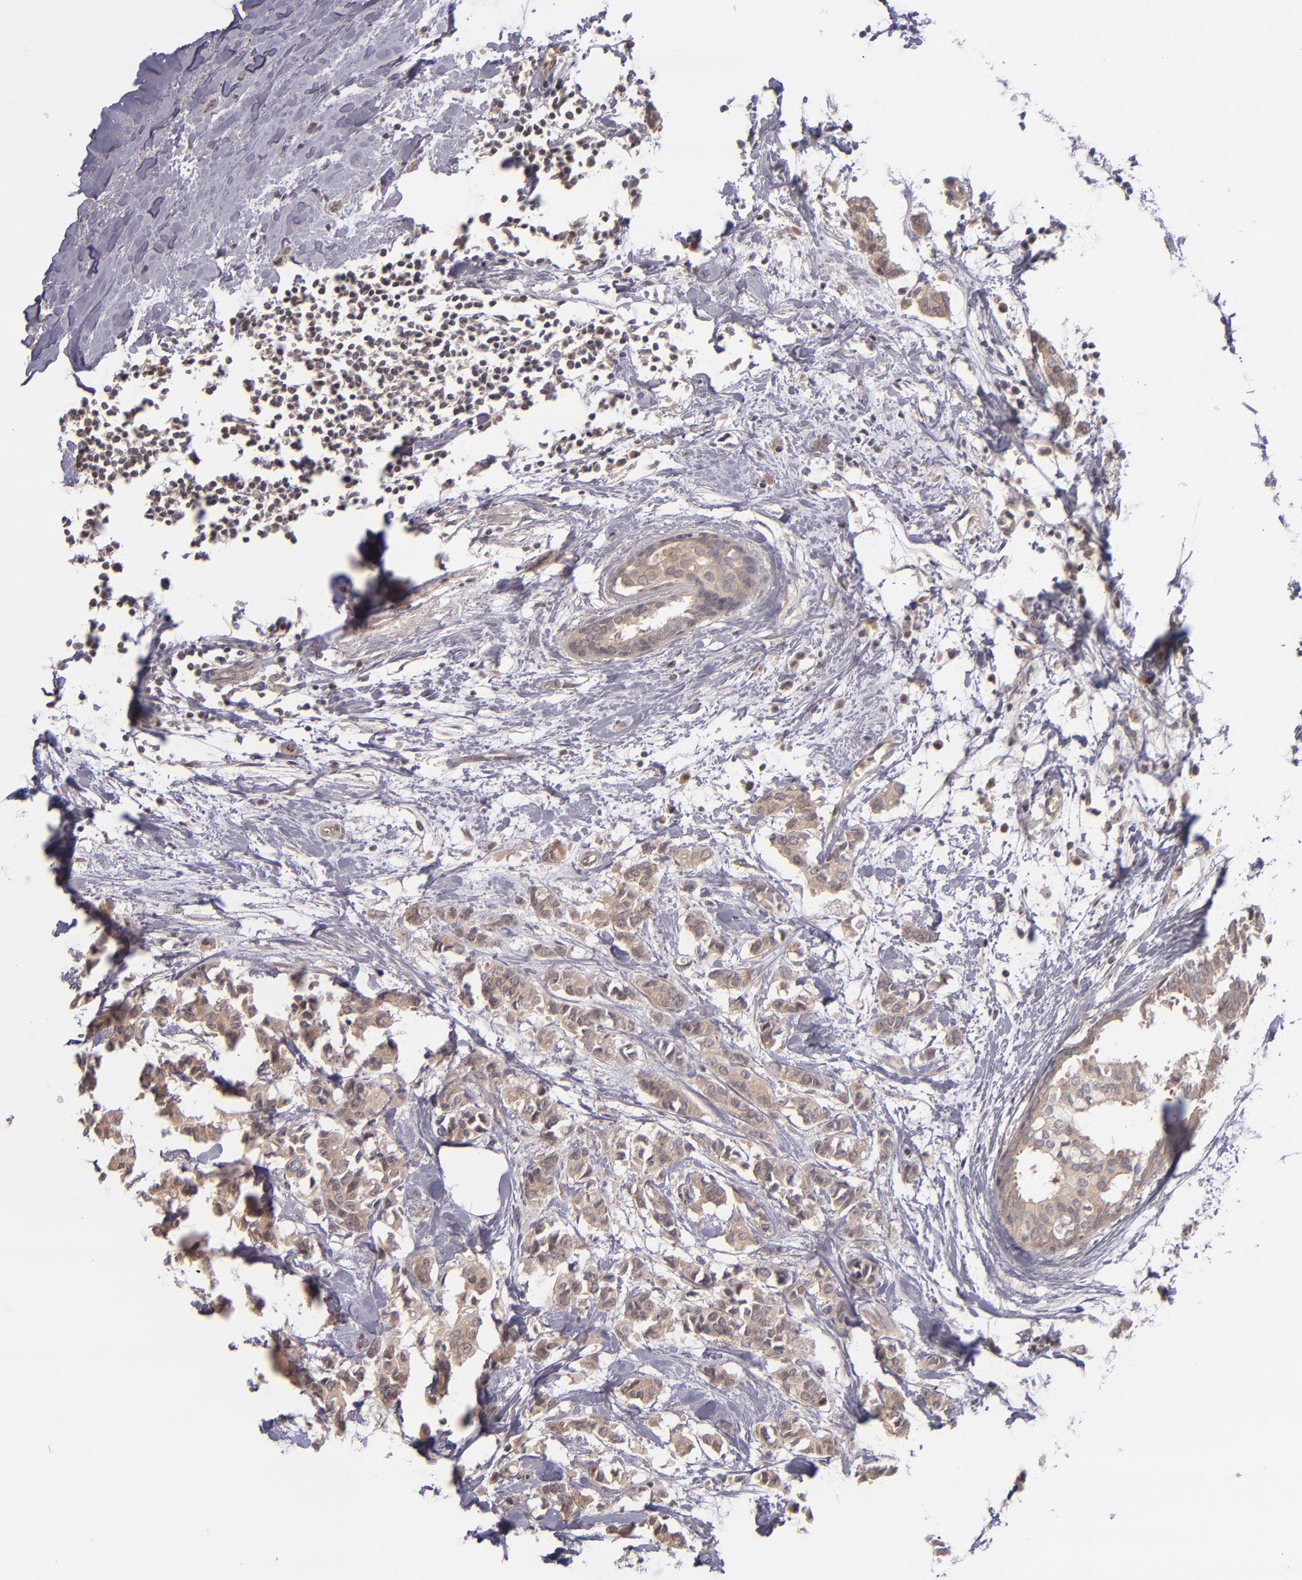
{"staining": {"intensity": "moderate", "quantity": ">75%", "location": "cytoplasmic/membranous"}, "tissue": "breast cancer", "cell_type": "Tumor cells", "image_type": "cancer", "snomed": [{"axis": "morphology", "description": "Duct carcinoma"}, {"axis": "topography", "description": "Breast"}], "caption": "This image shows breast cancer (infiltrating ductal carcinoma) stained with immunohistochemistry to label a protein in brown. The cytoplasmic/membranous of tumor cells show moderate positivity for the protein. Nuclei are counter-stained blue.", "gene": "TSC2", "patient": {"sex": "female", "age": 84}}